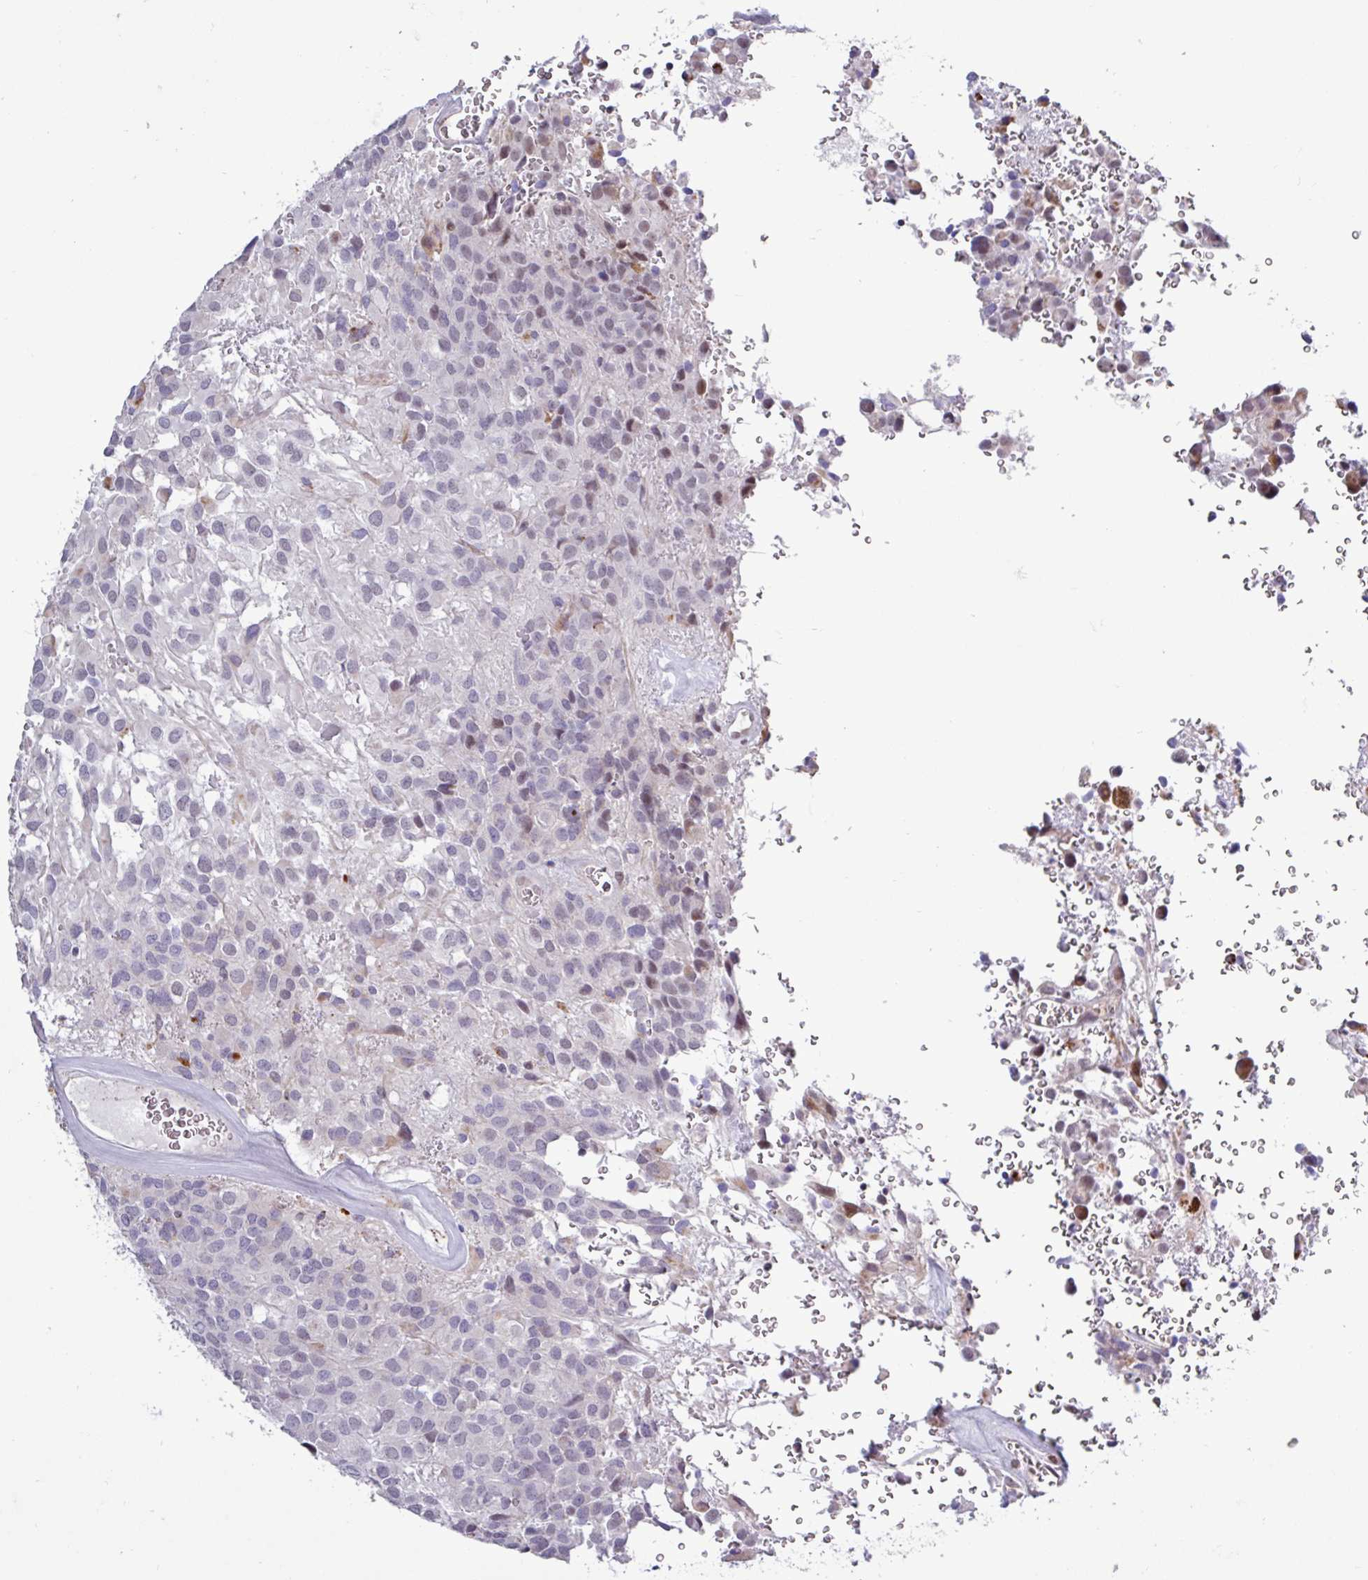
{"staining": {"intensity": "negative", "quantity": "none", "location": "none"}, "tissue": "glioma", "cell_type": "Tumor cells", "image_type": "cancer", "snomed": [{"axis": "morphology", "description": "Glioma, malignant, Low grade"}, {"axis": "topography", "description": "Brain"}], "caption": "IHC of human glioma shows no staining in tumor cells. The staining was performed using DAB to visualize the protein expression in brown, while the nuclei were stained in blue with hematoxylin (Magnification: 20x).", "gene": "AMIGO2", "patient": {"sex": "male", "age": 56}}